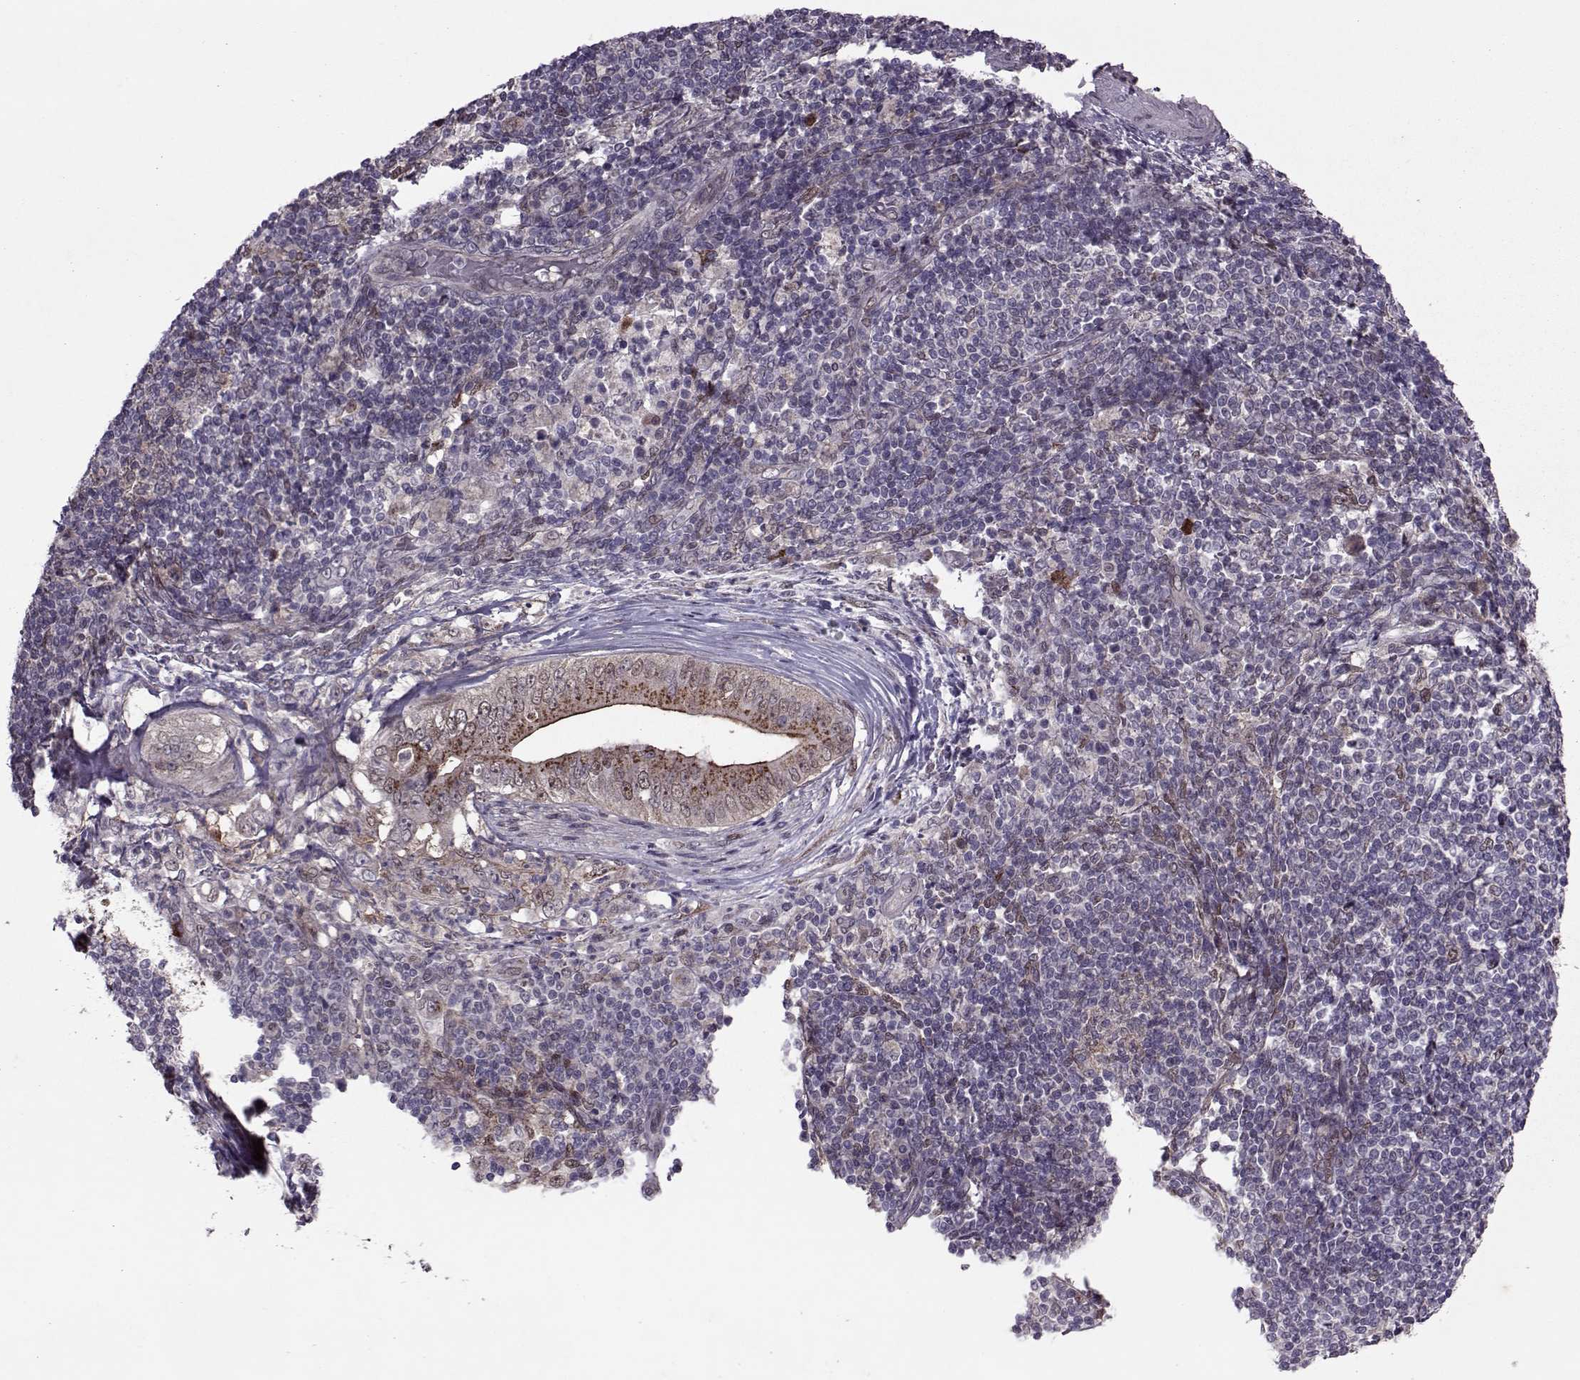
{"staining": {"intensity": "strong", "quantity": "25%-75%", "location": "cytoplasmic/membranous,nuclear"}, "tissue": "pancreatic cancer", "cell_type": "Tumor cells", "image_type": "cancer", "snomed": [{"axis": "morphology", "description": "Adenocarcinoma, NOS"}, {"axis": "topography", "description": "Pancreas"}], "caption": "Strong cytoplasmic/membranous and nuclear positivity for a protein is identified in approximately 25%-75% of tumor cells of pancreatic cancer (adenocarcinoma) using immunohistochemistry (IHC).", "gene": "CDK4", "patient": {"sex": "male", "age": 71}}